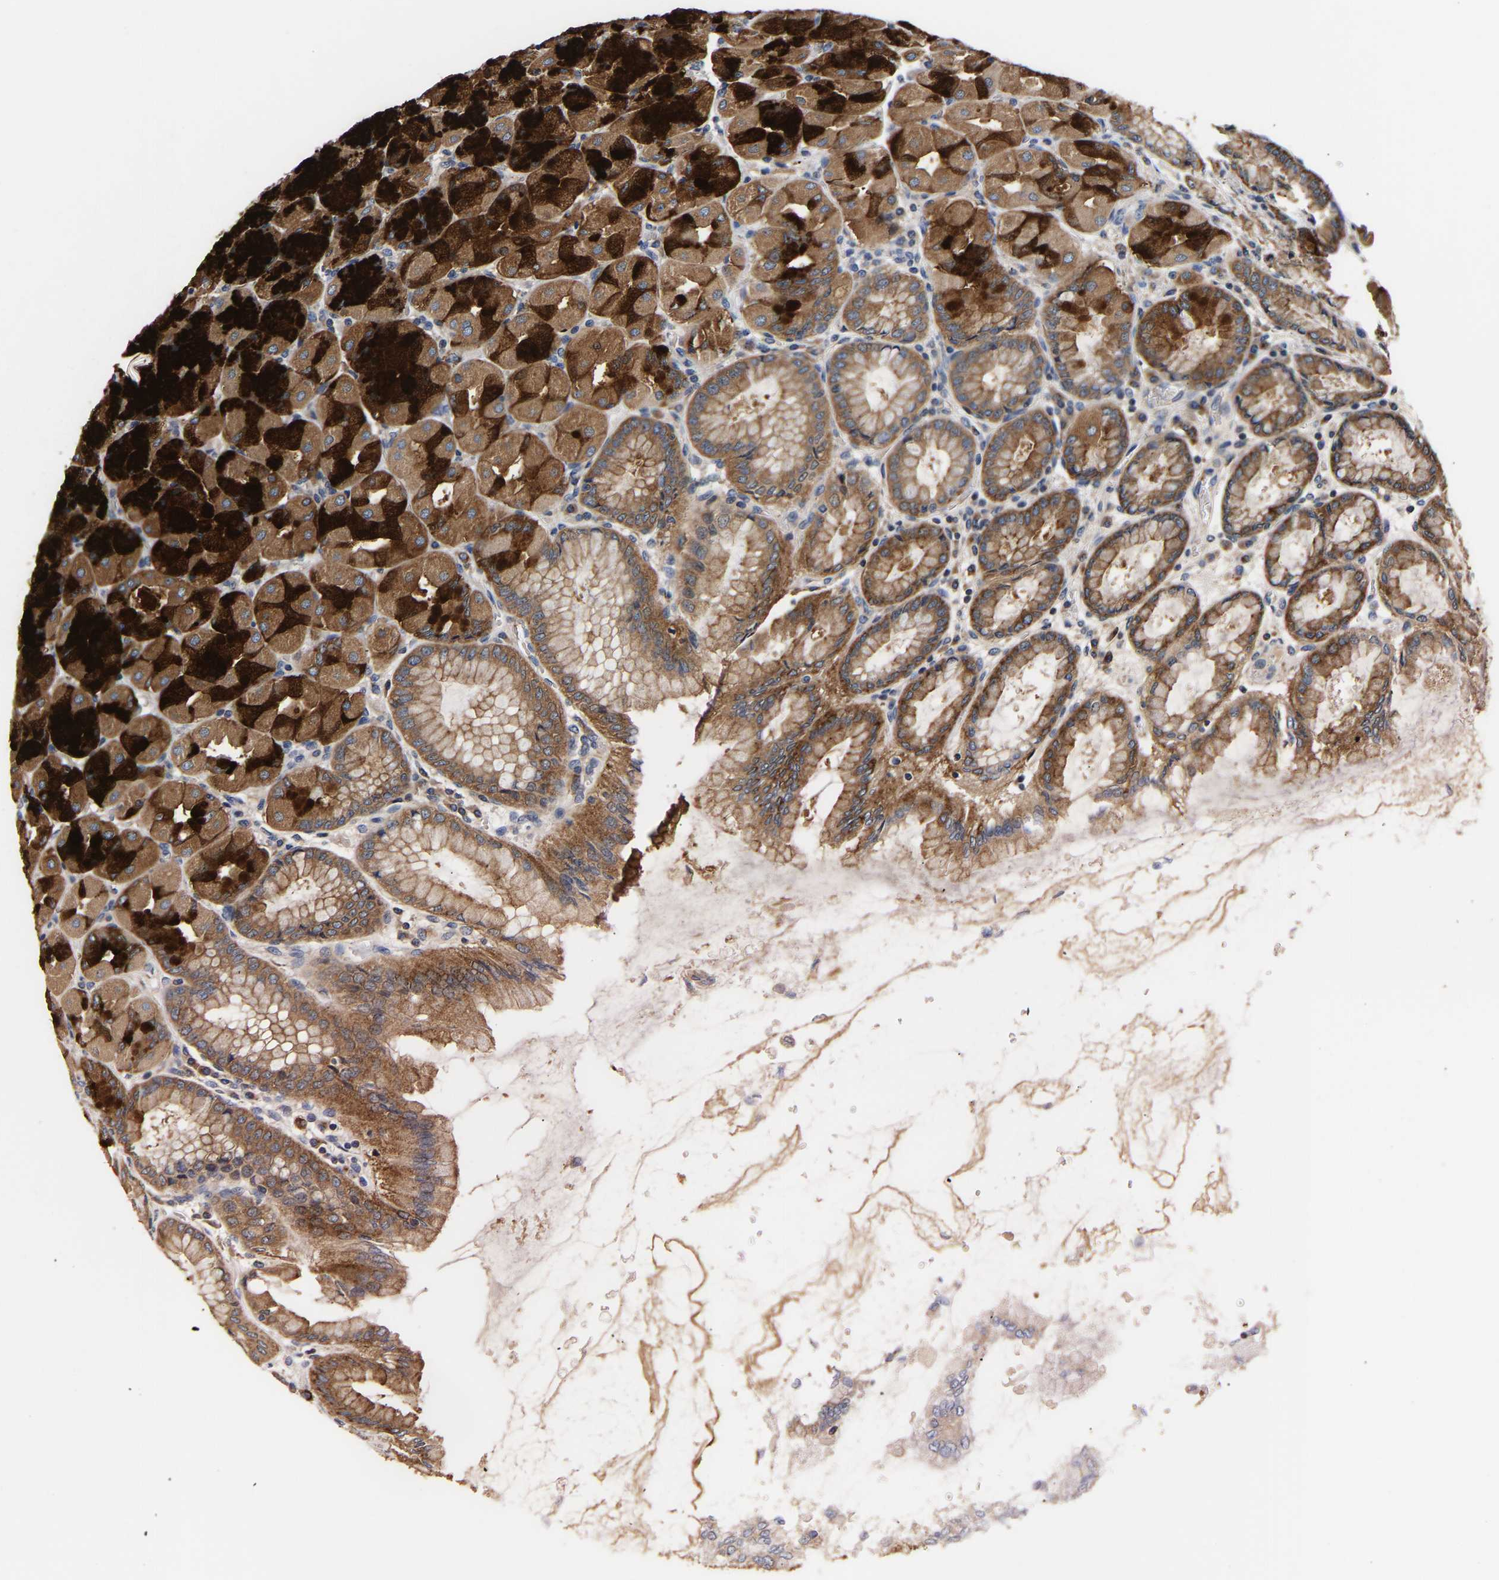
{"staining": {"intensity": "strong", "quantity": ">75%", "location": "cytoplasmic/membranous"}, "tissue": "stomach", "cell_type": "Glandular cells", "image_type": "normal", "snomed": [{"axis": "morphology", "description": "Normal tissue, NOS"}, {"axis": "topography", "description": "Stomach, upper"}], "caption": "A brown stain labels strong cytoplasmic/membranous positivity of a protein in glandular cells of benign human stomach.", "gene": "LRBA", "patient": {"sex": "female", "age": 56}}